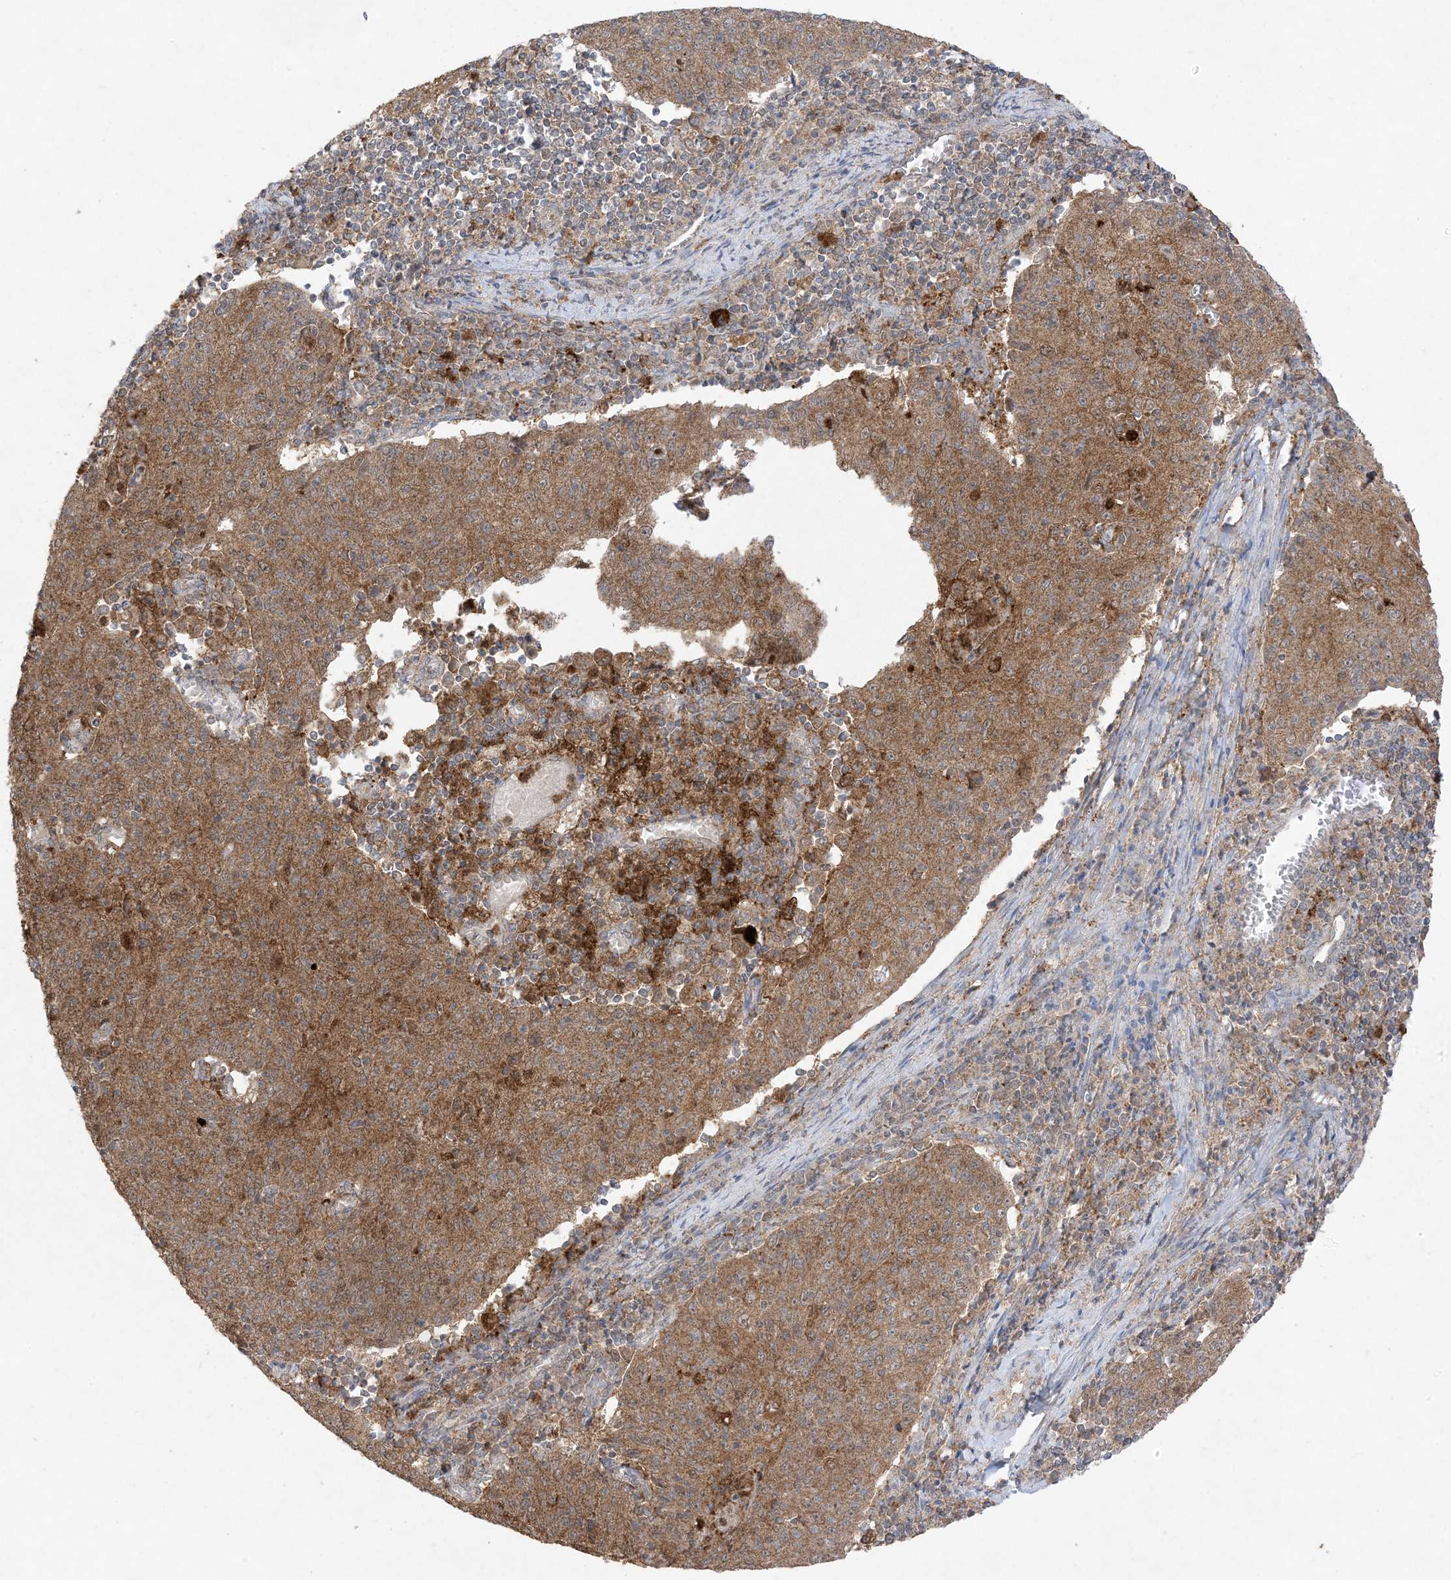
{"staining": {"intensity": "moderate", "quantity": ">75%", "location": "cytoplasmic/membranous"}, "tissue": "cervical cancer", "cell_type": "Tumor cells", "image_type": "cancer", "snomed": [{"axis": "morphology", "description": "Squamous cell carcinoma, NOS"}, {"axis": "topography", "description": "Cervix"}], "caption": "Protein staining of cervical cancer (squamous cell carcinoma) tissue demonstrates moderate cytoplasmic/membranous expression in approximately >75% of tumor cells.", "gene": "UBE2C", "patient": {"sex": "female", "age": 48}}